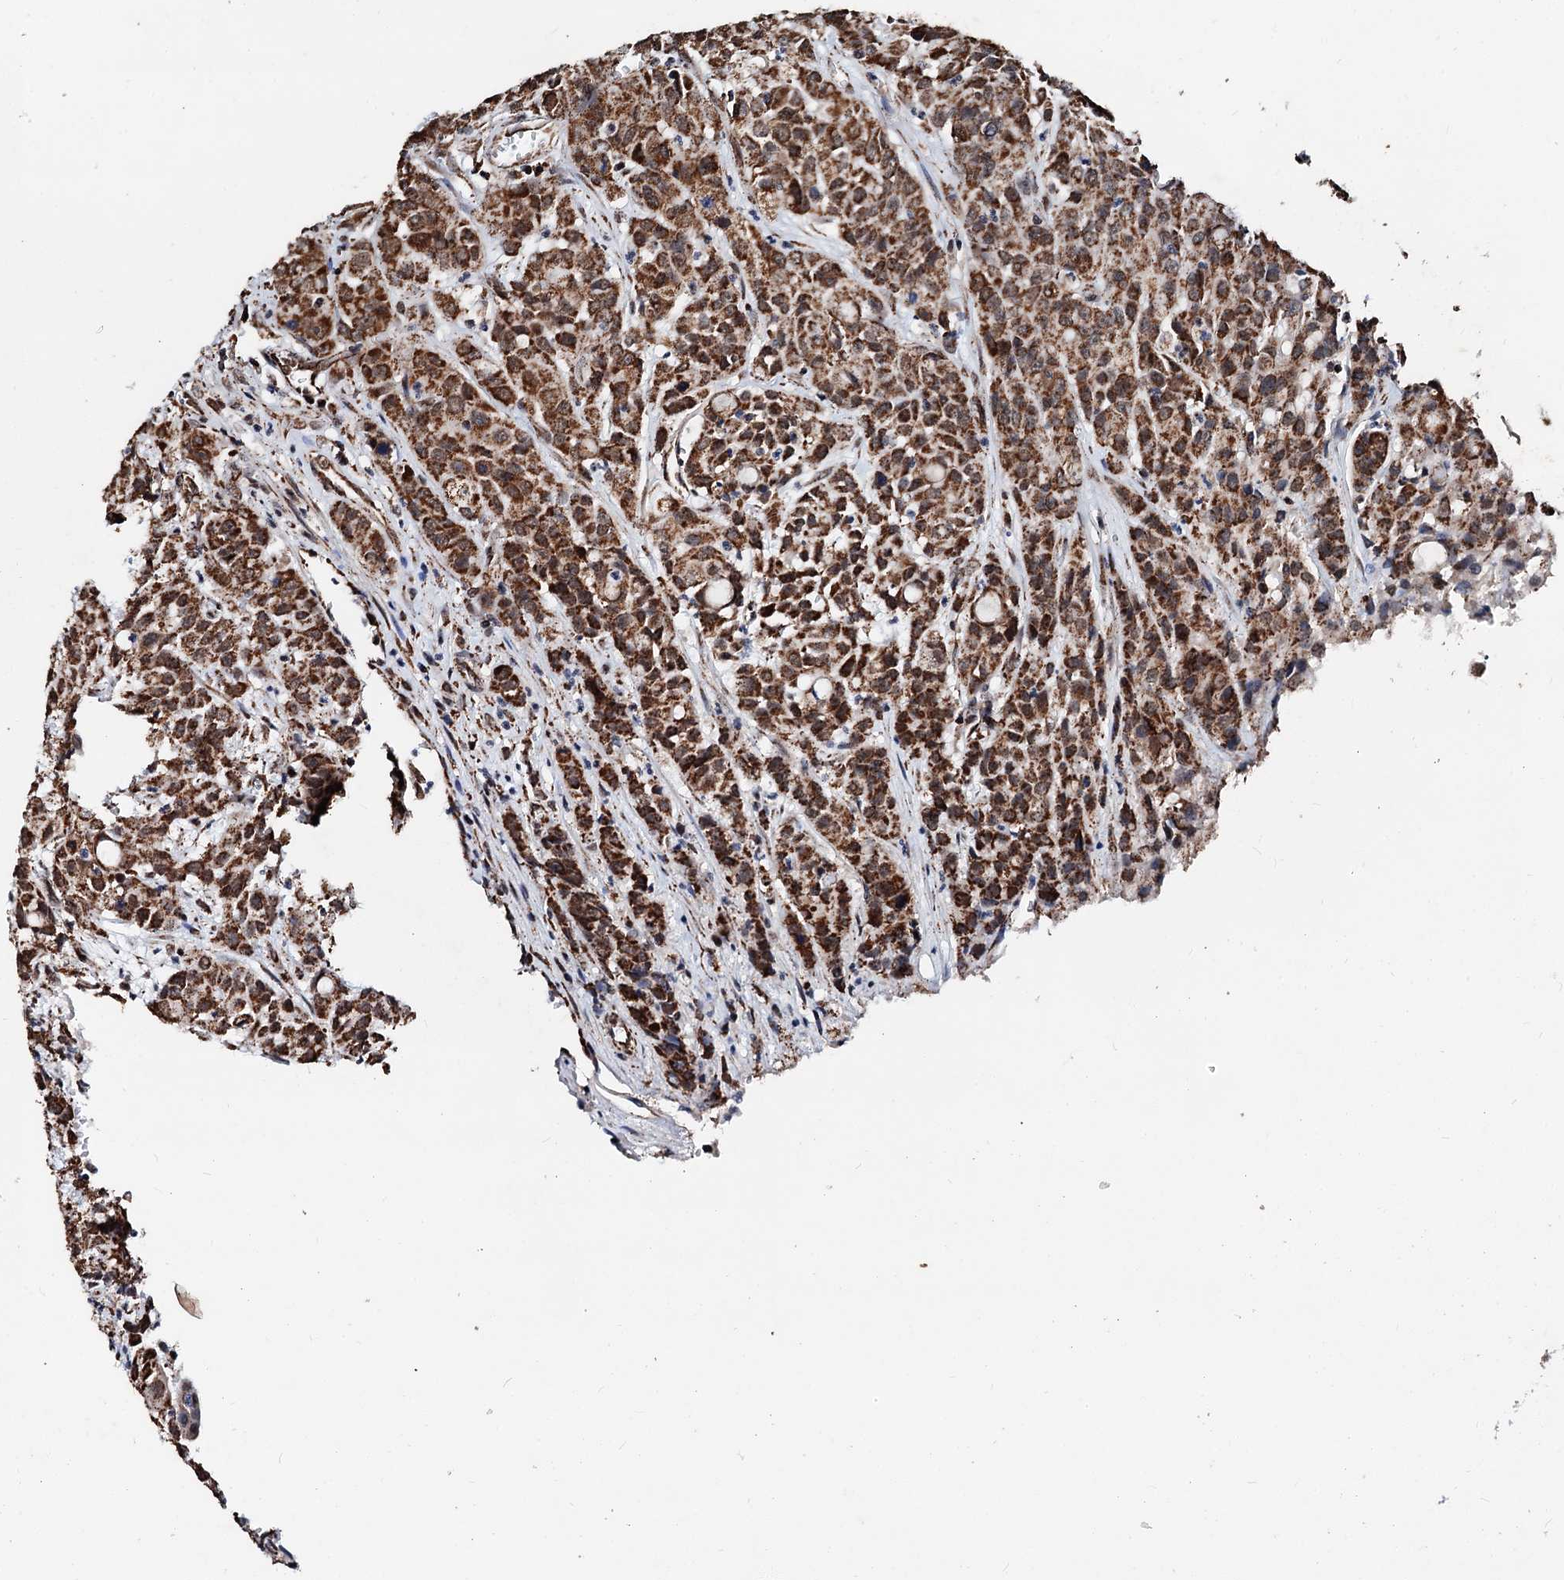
{"staining": {"intensity": "strong", "quantity": ">75%", "location": "cytoplasmic/membranous"}, "tissue": "colorectal cancer", "cell_type": "Tumor cells", "image_type": "cancer", "snomed": [{"axis": "morphology", "description": "Adenocarcinoma, NOS"}, {"axis": "topography", "description": "Colon"}], "caption": "The immunohistochemical stain shows strong cytoplasmic/membranous expression in tumor cells of colorectal adenocarcinoma tissue. (DAB IHC with brightfield microscopy, high magnification).", "gene": "SECISBP2L", "patient": {"sex": "male", "age": 62}}